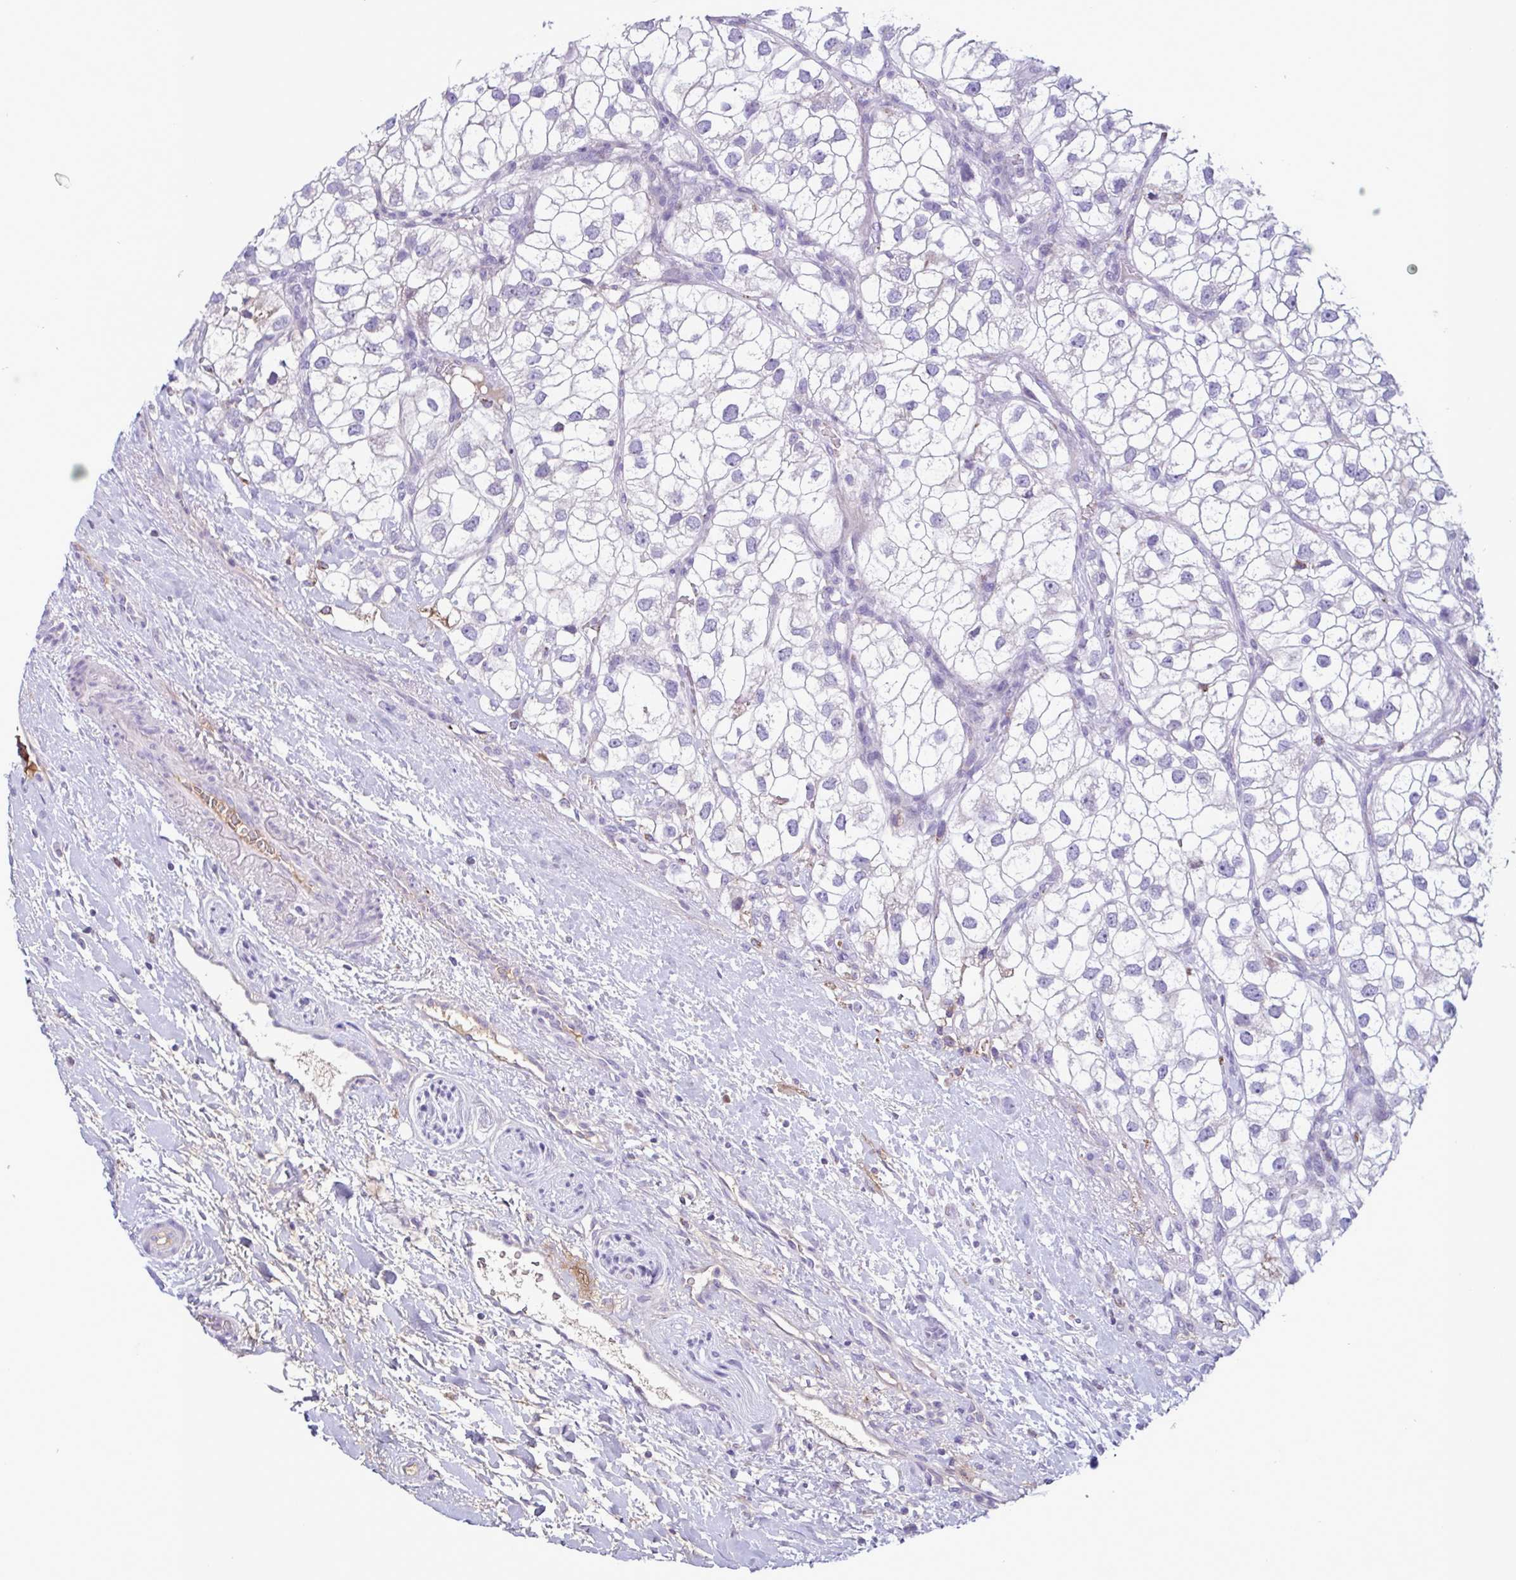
{"staining": {"intensity": "negative", "quantity": "none", "location": "none"}, "tissue": "renal cancer", "cell_type": "Tumor cells", "image_type": "cancer", "snomed": [{"axis": "morphology", "description": "Adenocarcinoma, NOS"}, {"axis": "topography", "description": "Kidney"}], "caption": "Immunohistochemistry image of neoplastic tissue: human adenocarcinoma (renal) stained with DAB (3,3'-diaminobenzidine) displays no significant protein expression in tumor cells.", "gene": "F13B", "patient": {"sex": "male", "age": 59}}